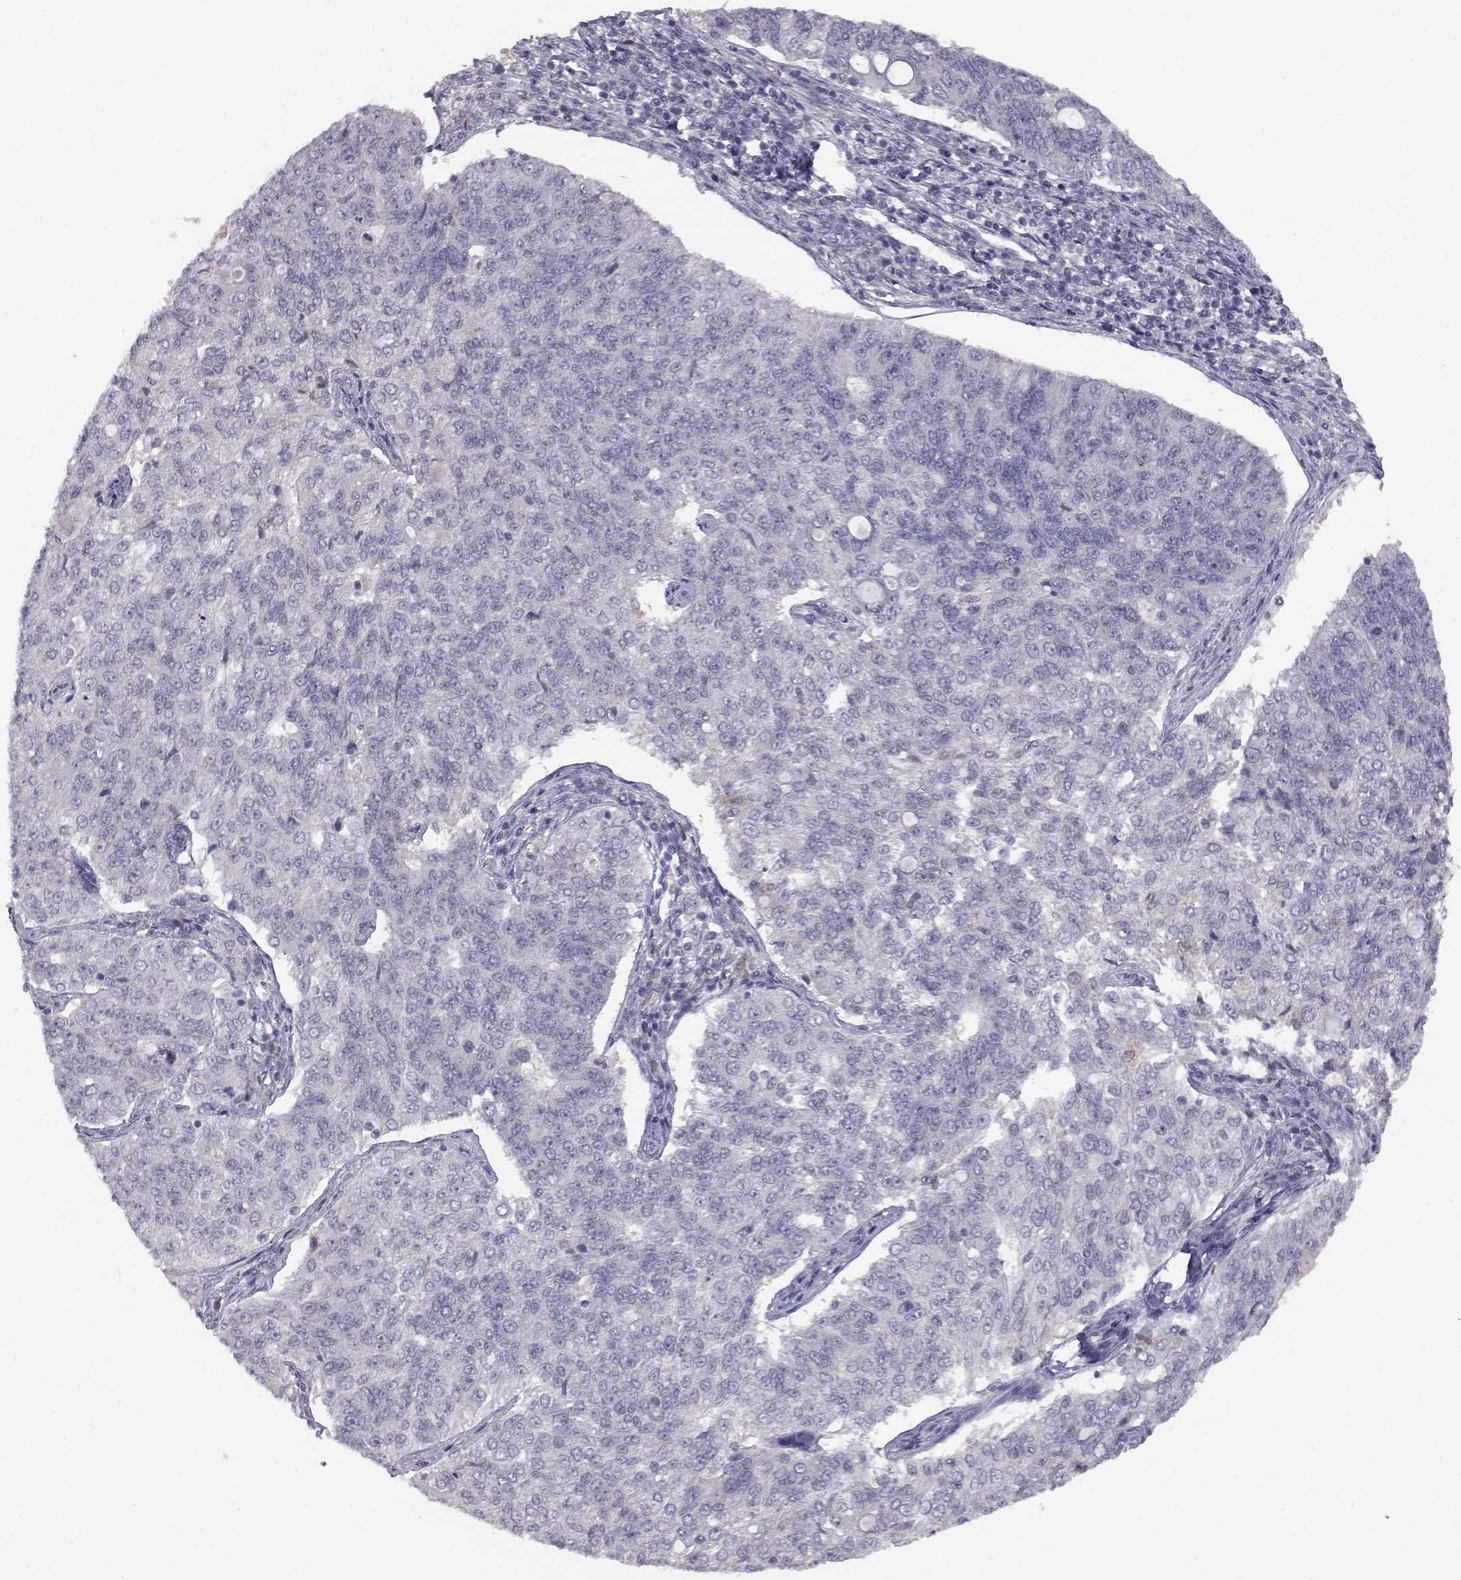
{"staining": {"intensity": "negative", "quantity": "none", "location": "none"}, "tissue": "endometrial cancer", "cell_type": "Tumor cells", "image_type": "cancer", "snomed": [{"axis": "morphology", "description": "Adenocarcinoma, NOS"}, {"axis": "topography", "description": "Endometrium"}], "caption": "Immunohistochemistry (IHC) of endometrial adenocarcinoma exhibits no expression in tumor cells. (DAB IHC, high magnification).", "gene": "AKR1B1", "patient": {"sex": "female", "age": 43}}